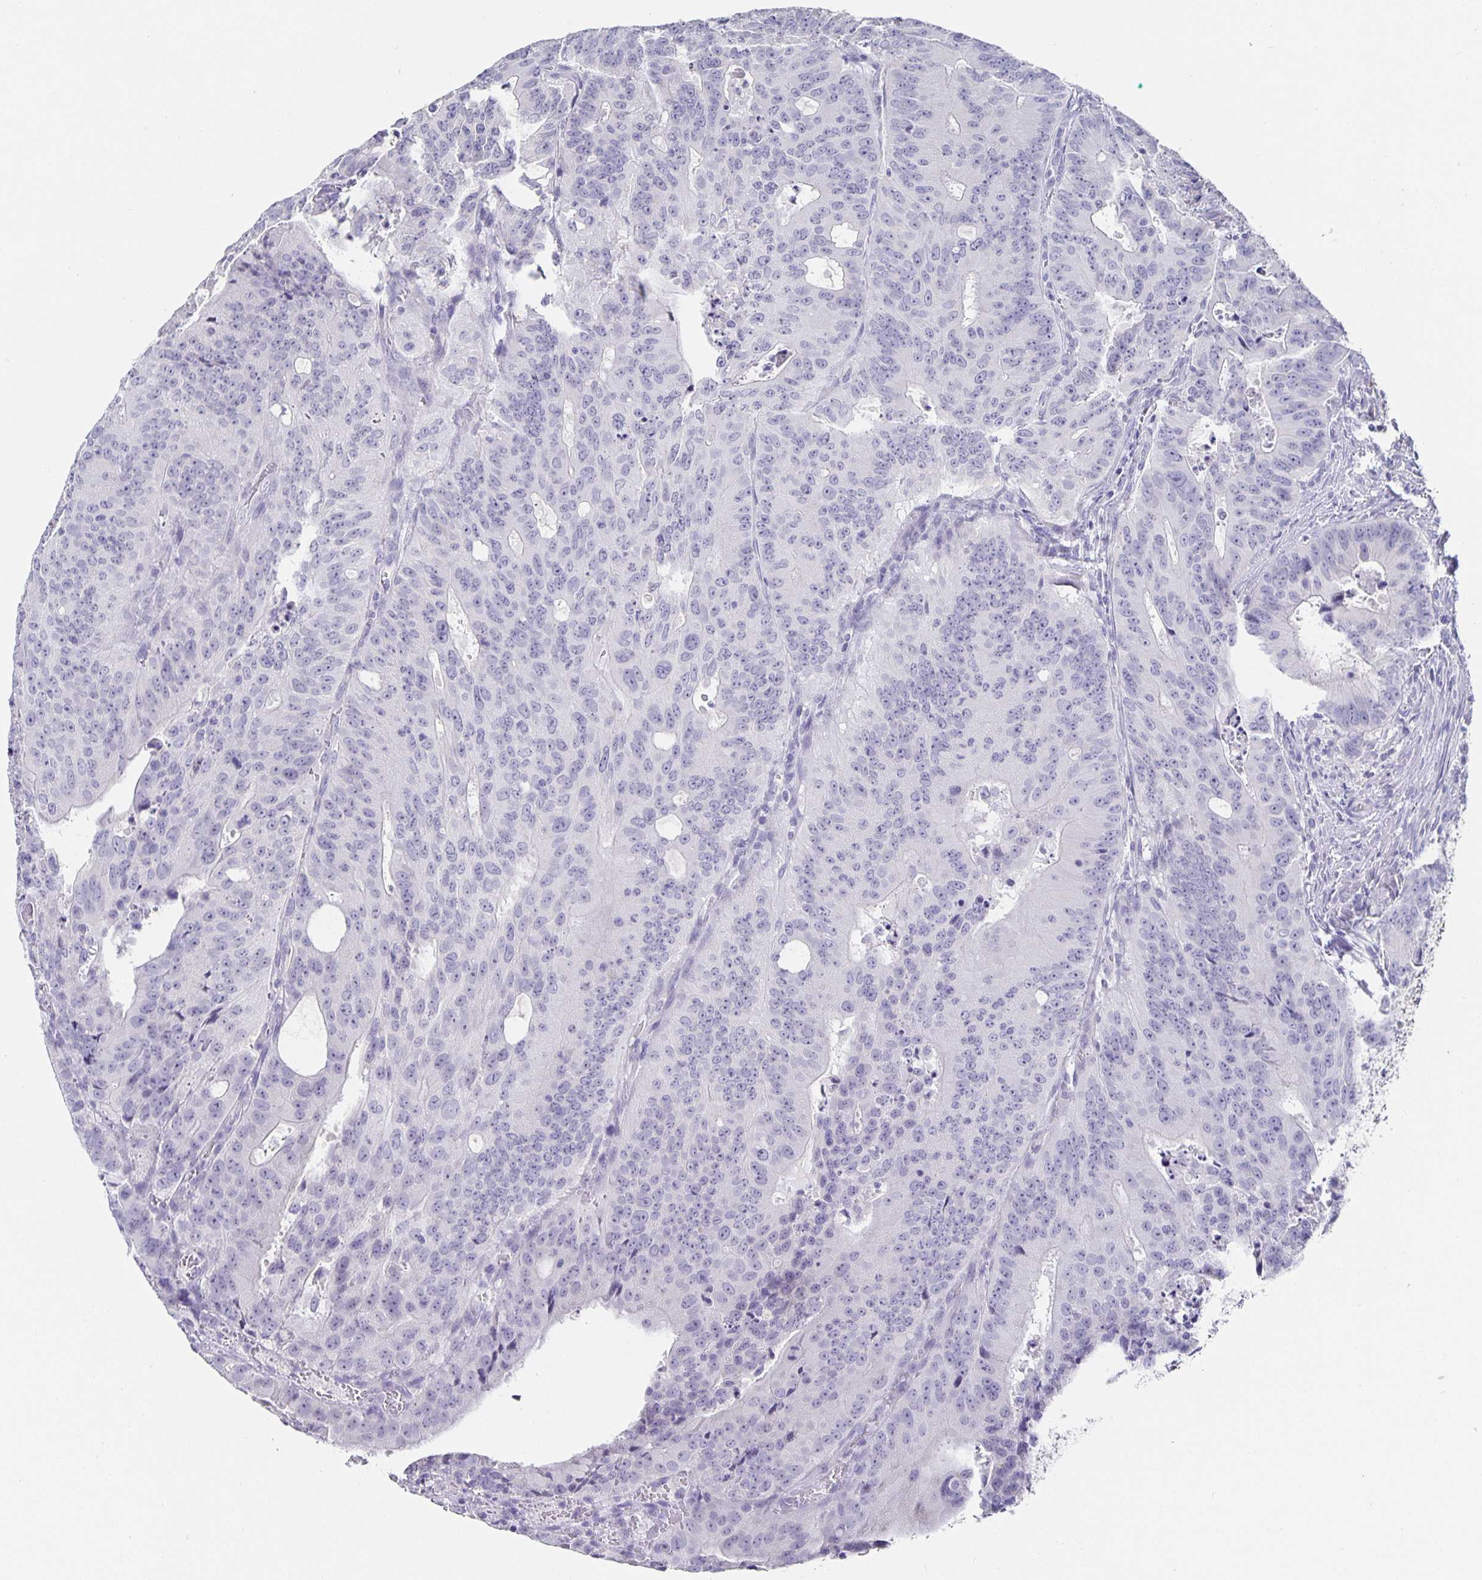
{"staining": {"intensity": "negative", "quantity": "none", "location": "none"}, "tissue": "colorectal cancer", "cell_type": "Tumor cells", "image_type": "cancer", "snomed": [{"axis": "morphology", "description": "Adenocarcinoma, NOS"}, {"axis": "topography", "description": "Colon"}], "caption": "Image shows no significant protein positivity in tumor cells of colorectal cancer (adenocarcinoma).", "gene": "CHGA", "patient": {"sex": "male", "age": 62}}